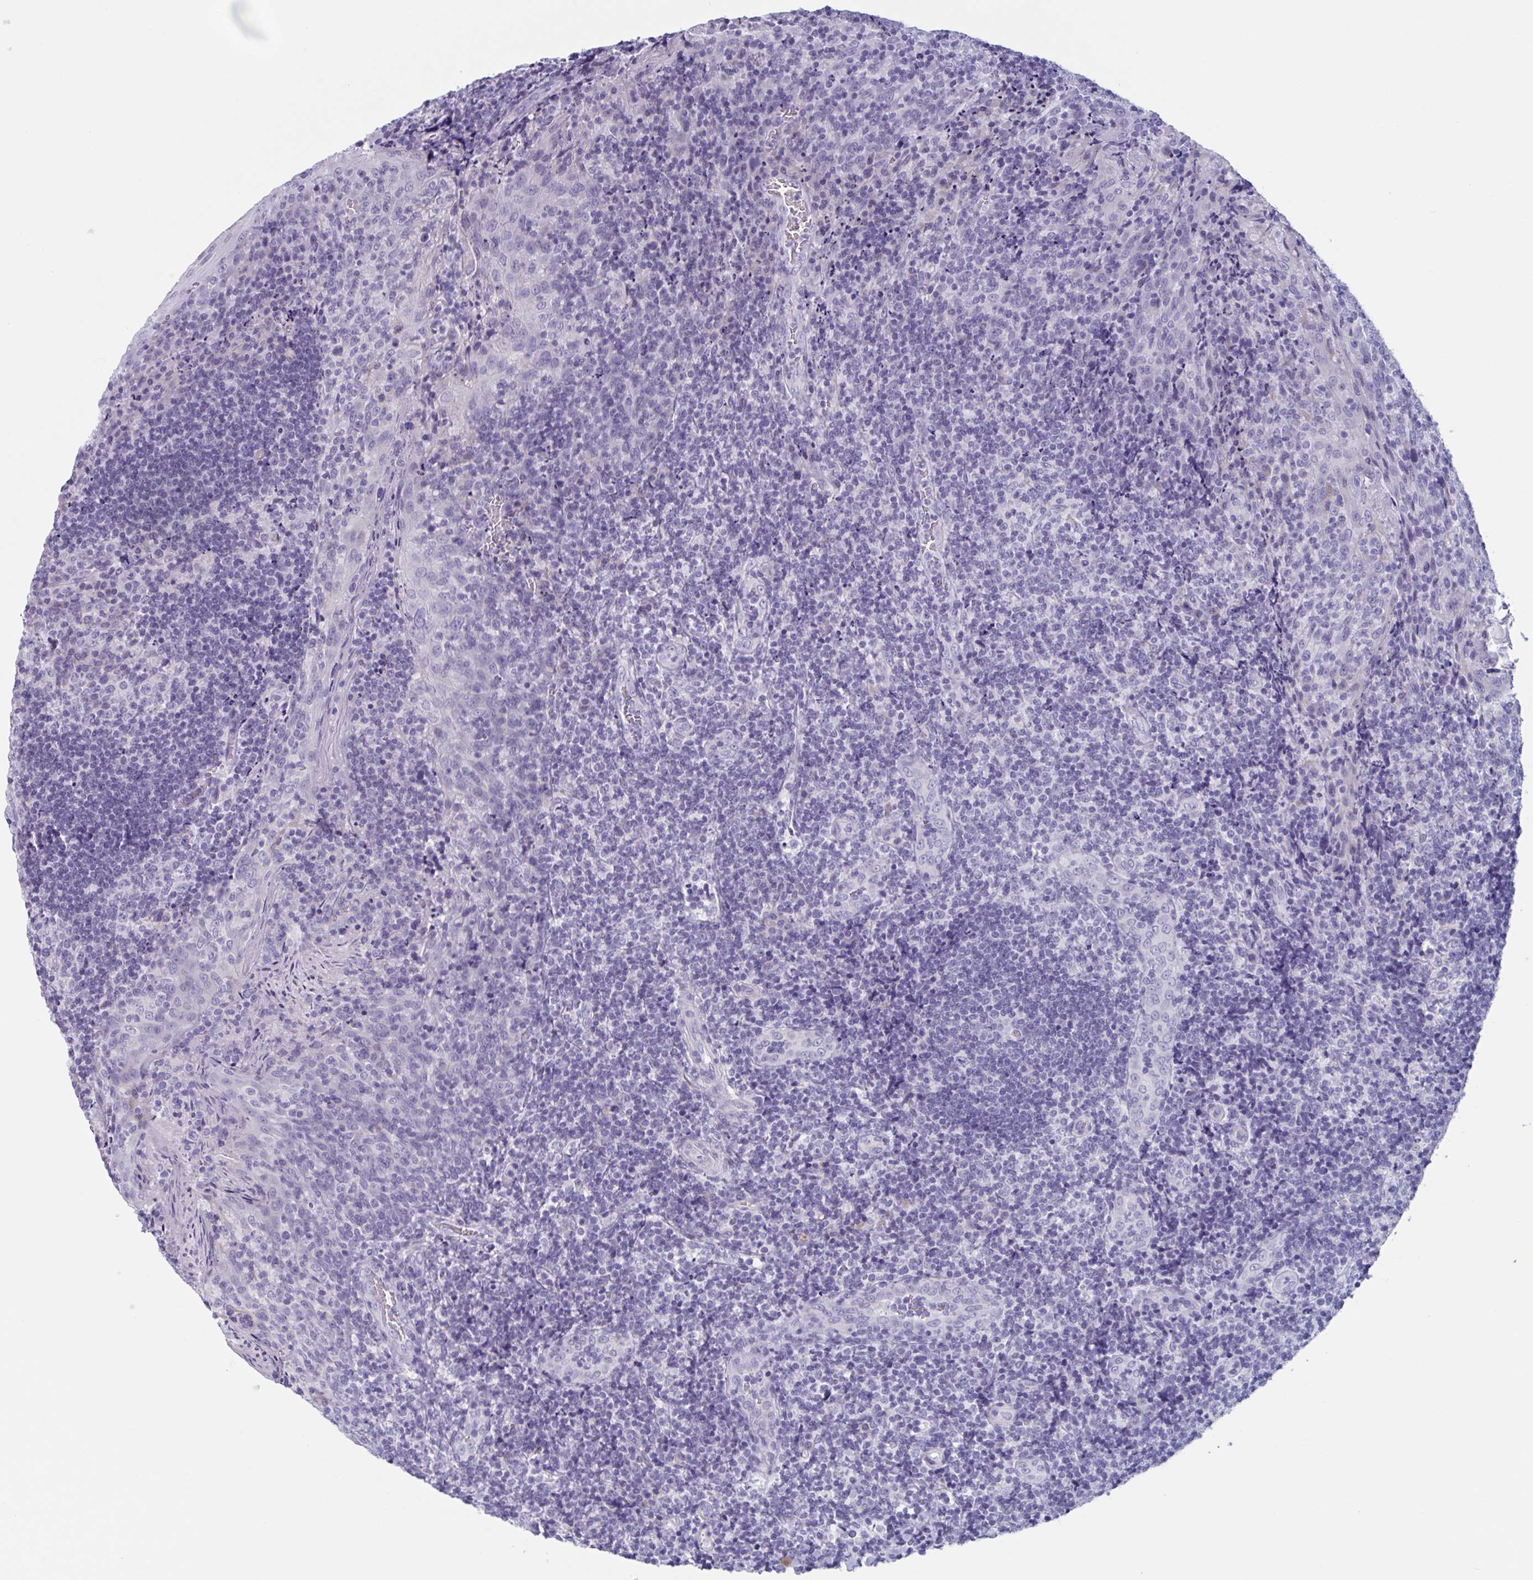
{"staining": {"intensity": "negative", "quantity": "none", "location": "none"}, "tissue": "tonsil", "cell_type": "Germinal center cells", "image_type": "normal", "snomed": [{"axis": "morphology", "description": "Normal tissue, NOS"}, {"axis": "topography", "description": "Tonsil"}], "caption": "DAB (3,3'-diaminobenzidine) immunohistochemical staining of normal tonsil demonstrates no significant staining in germinal center cells.", "gene": "HSD11B2", "patient": {"sex": "male", "age": 17}}